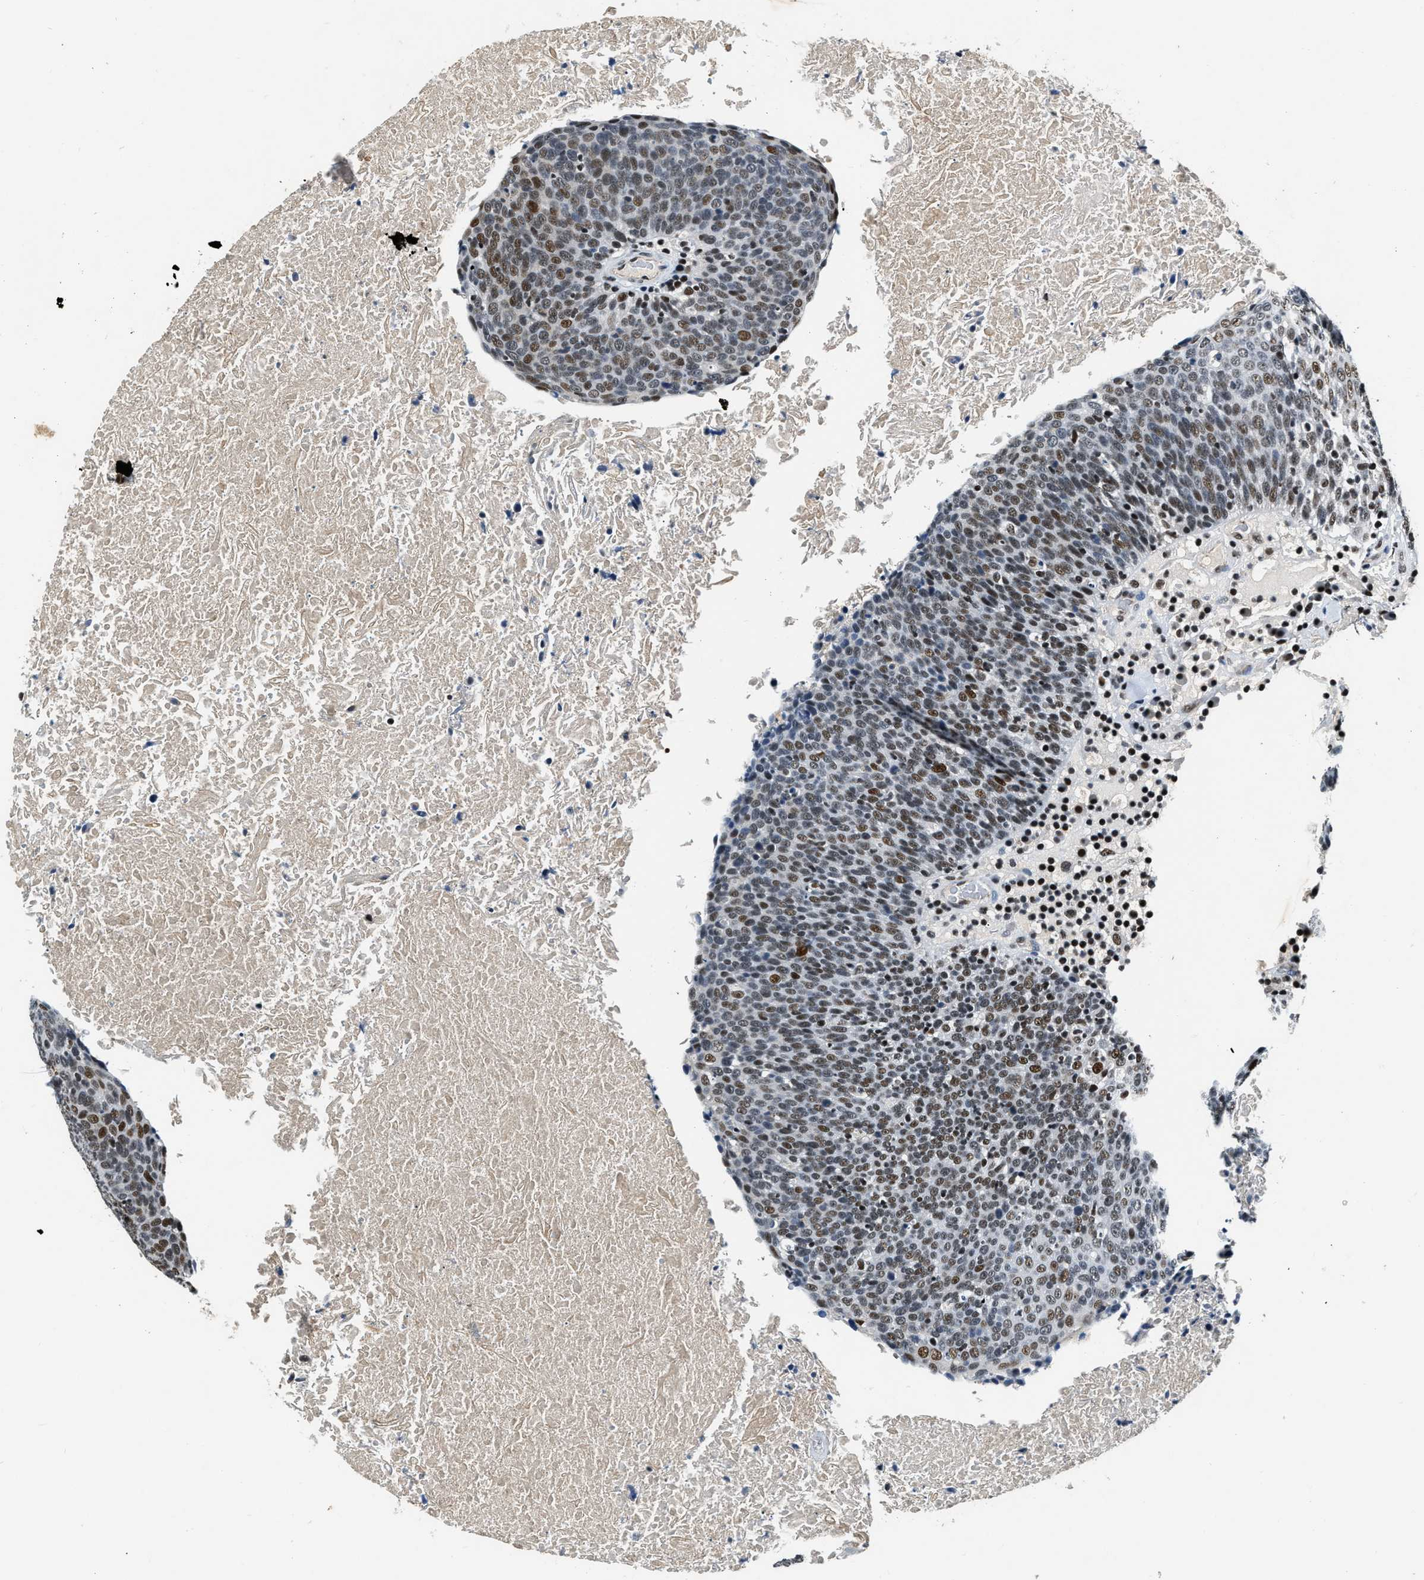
{"staining": {"intensity": "moderate", "quantity": ">75%", "location": "nuclear"}, "tissue": "head and neck cancer", "cell_type": "Tumor cells", "image_type": "cancer", "snomed": [{"axis": "morphology", "description": "Squamous cell carcinoma, NOS"}, {"axis": "morphology", "description": "Squamous cell carcinoma, metastatic, NOS"}, {"axis": "topography", "description": "Lymph node"}, {"axis": "topography", "description": "Head-Neck"}], "caption": "Immunohistochemical staining of human metastatic squamous cell carcinoma (head and neck) shows medium levels of moderate nuclear protein expression in about >75% of tumor cells.", "gene": "CCNE1", "patient": {"sex": "male", "age": 62}}